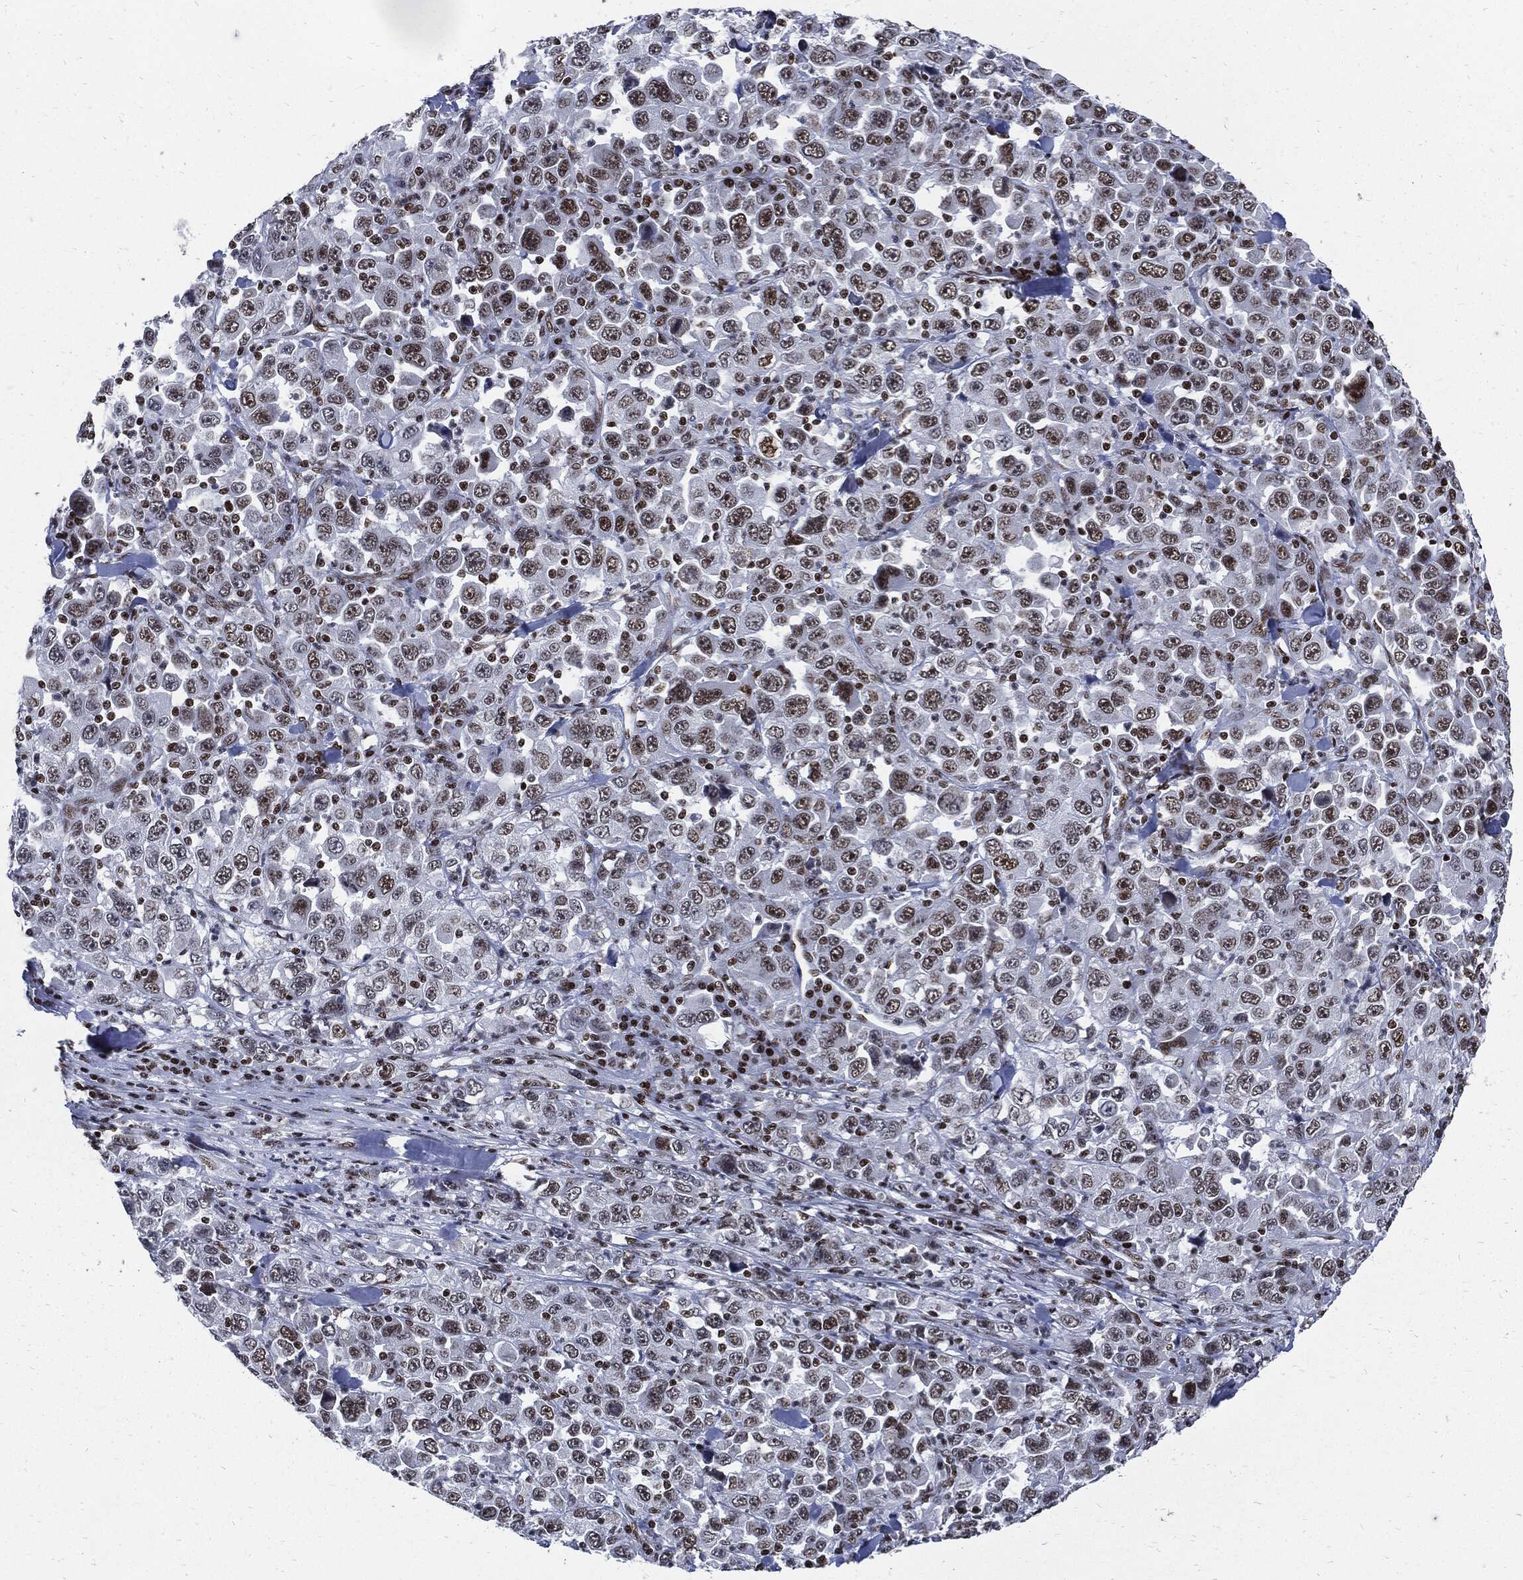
{"staining": {"intensity": "moderate", "quantity": "<25%", "location": "nuclear"}, "tissue": "stomach cancer", "cell_type": "Tumor cells", "image_type": "cancer", "snomed": [{"axis": "morphology", "description": "Normal tissue, NOS"}, {"axis": "morphology", "description": "Adenocarcinoma, NOS"}, {"axis": "topography", "description": "Stomach, upper"}, {"axis": "topography", "description": "Stomach"}], "caption": "Stomach cancer stained with a brown dye displays moderate nuclear positive staining in approximately <25% of tumor cells.", "gene": "TERF2", "patient": {"sex": "male", "age": 59}}